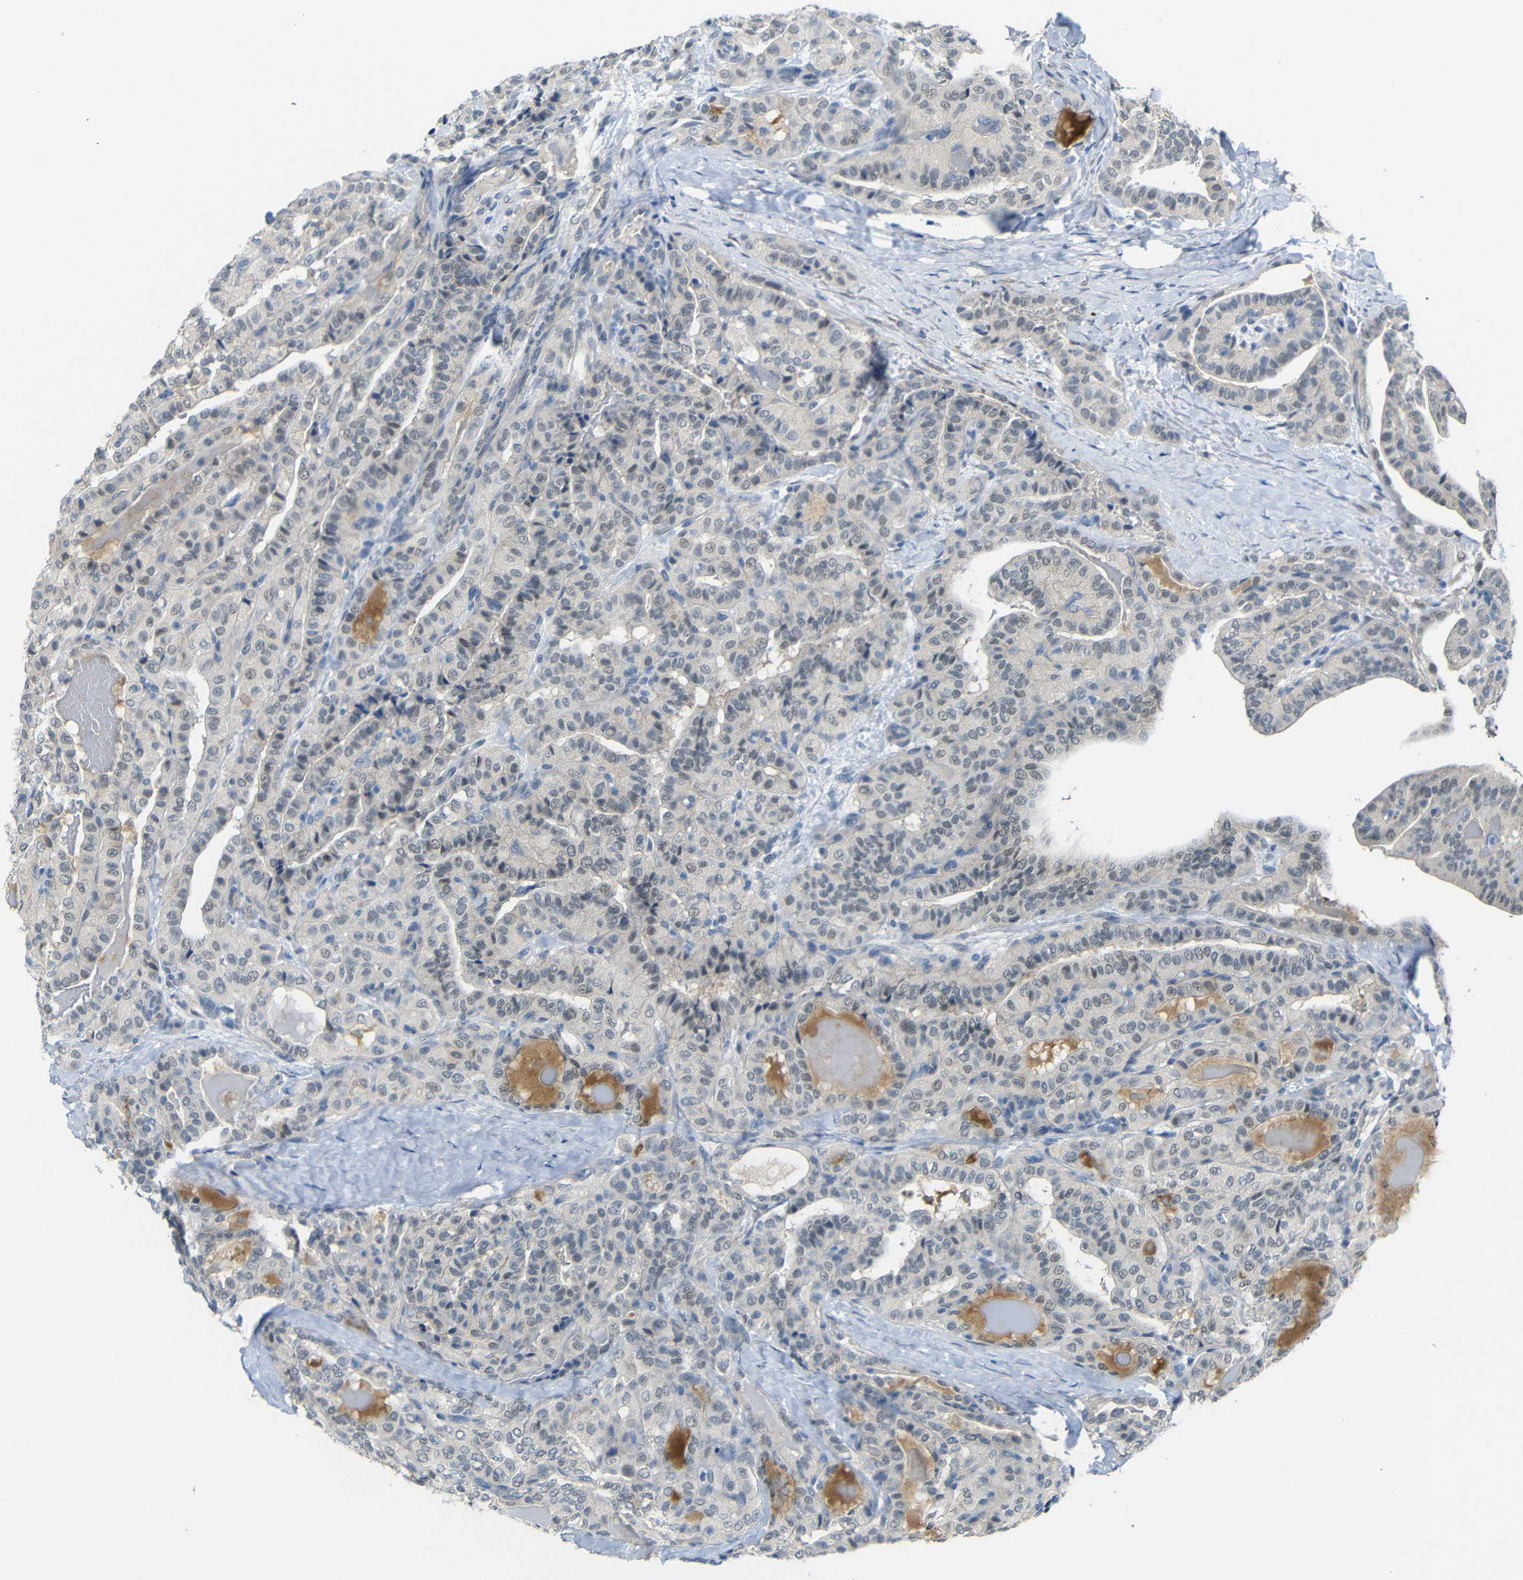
{"staining": {"intensity": "negative", "quantity": "none", "location": "none"}, "tissue": "thyroid cancer", "cell_type": "Tumor cells", "image_type": "cancer", "snomed": [{"axis": "morphology", "description": "Papillary adenocarcinoma, NOS"}, {"axis": "topography", "description": "Thyroid gland"}], "caption": "An IHC histopathology image of papillary adenocarcinoma (thyroid) is shown. There is no staining in tumor cells of papillary adenocarcinoma (thyroid).", "gene": "GPR158", "patient": {"sex": "male", "age": 77}}